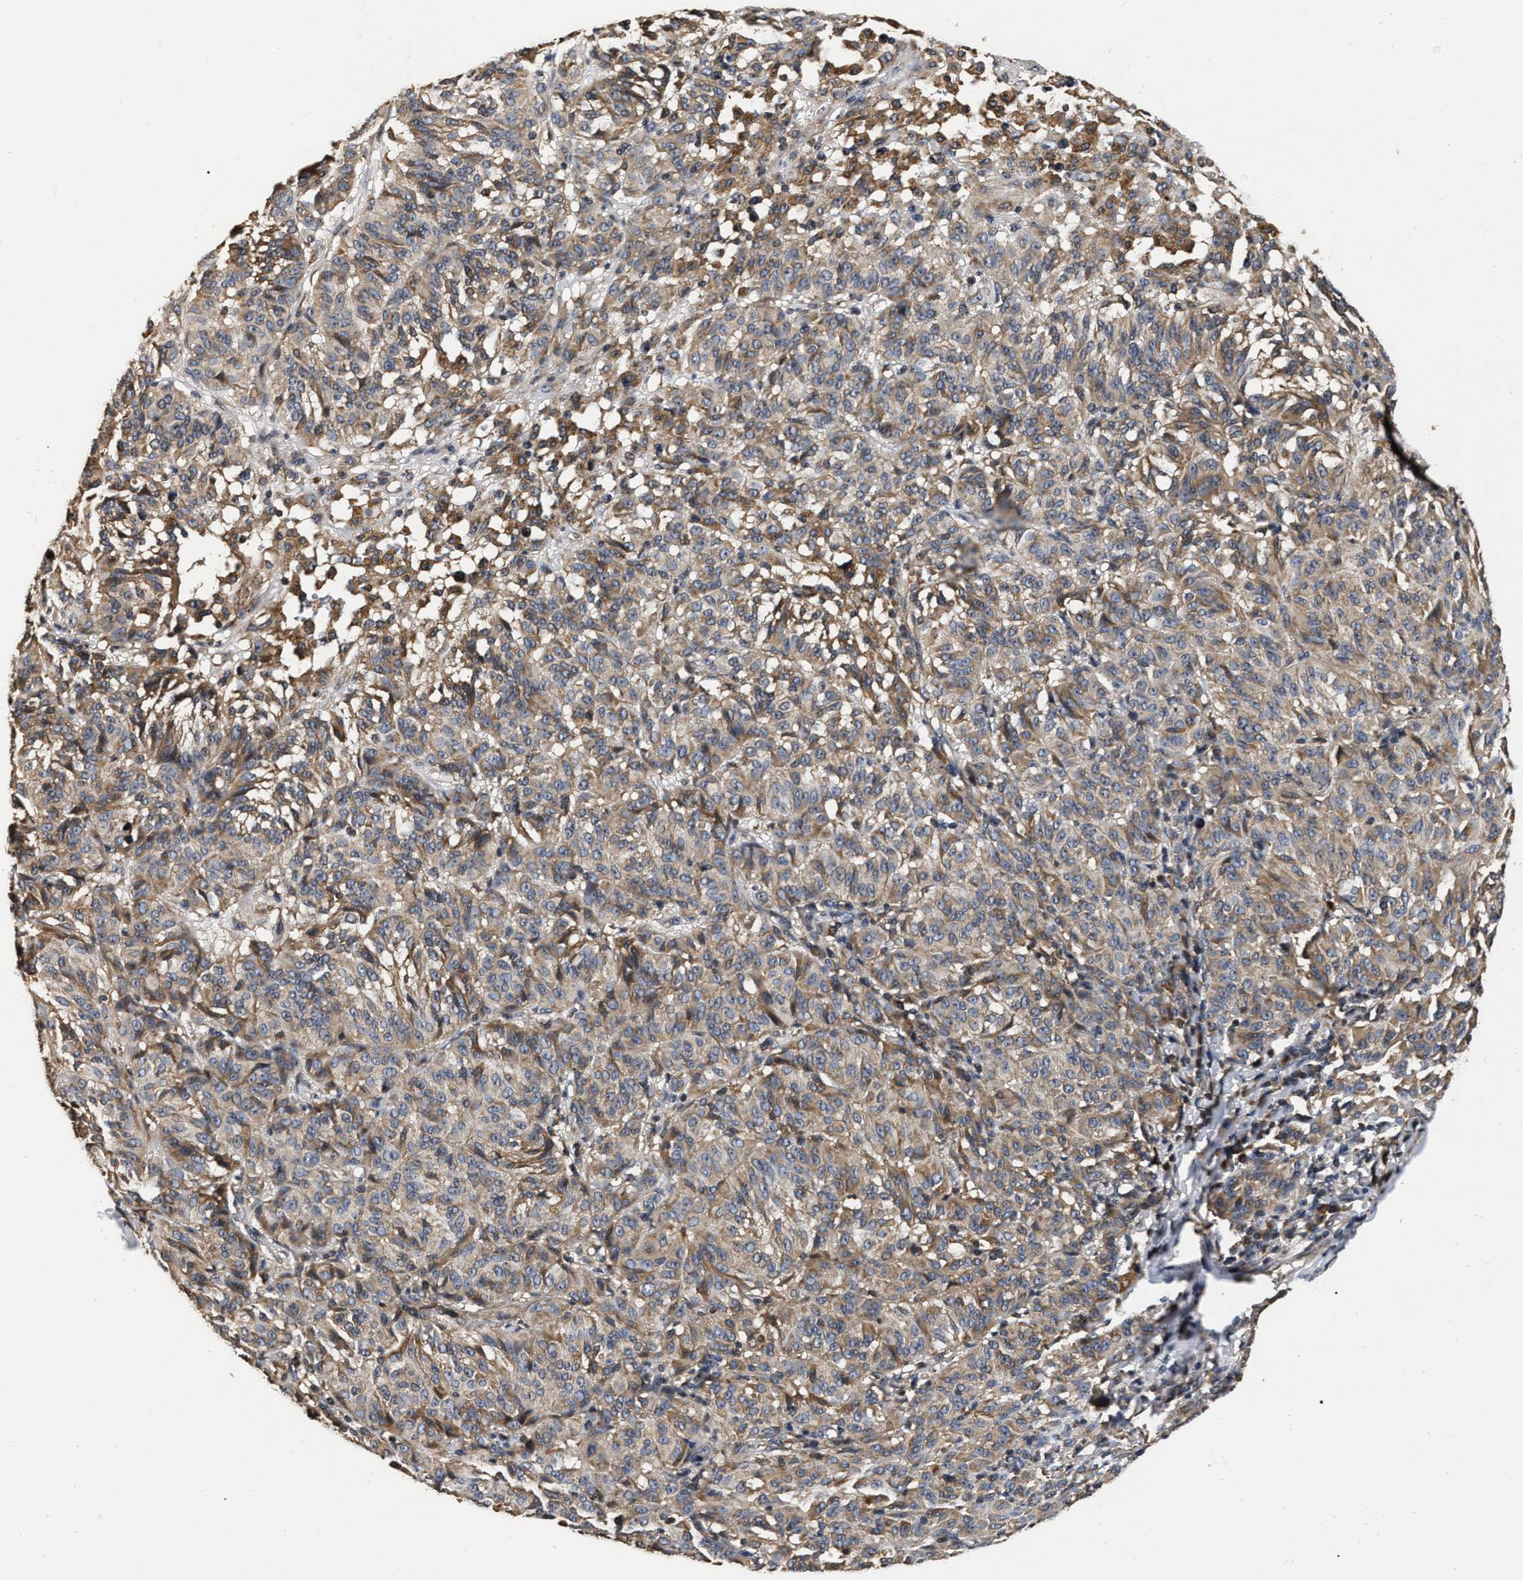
{"staining": {"intensity": "weak", "quantity": "25%-75%", "location": "cytoplasmic/membranous"}, "tissue": "melanoma", "cell_type": "Tumor cells", "image_type": "cancer", "snomed": [{"axis": "morphology", "description": "Malignant melanoma, NOS"}, {"axis": "topography", "description": "Skin"}], "caption": "This histopathology image exhibits malignant melanoma stained with immunohistochemistry to label a protein in brown. The cytoplasmic/membranous of tumor cells show weak positivity for the protein. Nuclei are counter-stained blue.", "gene": "ABCG8", "patient": {"sex": "female", "age": 72}}